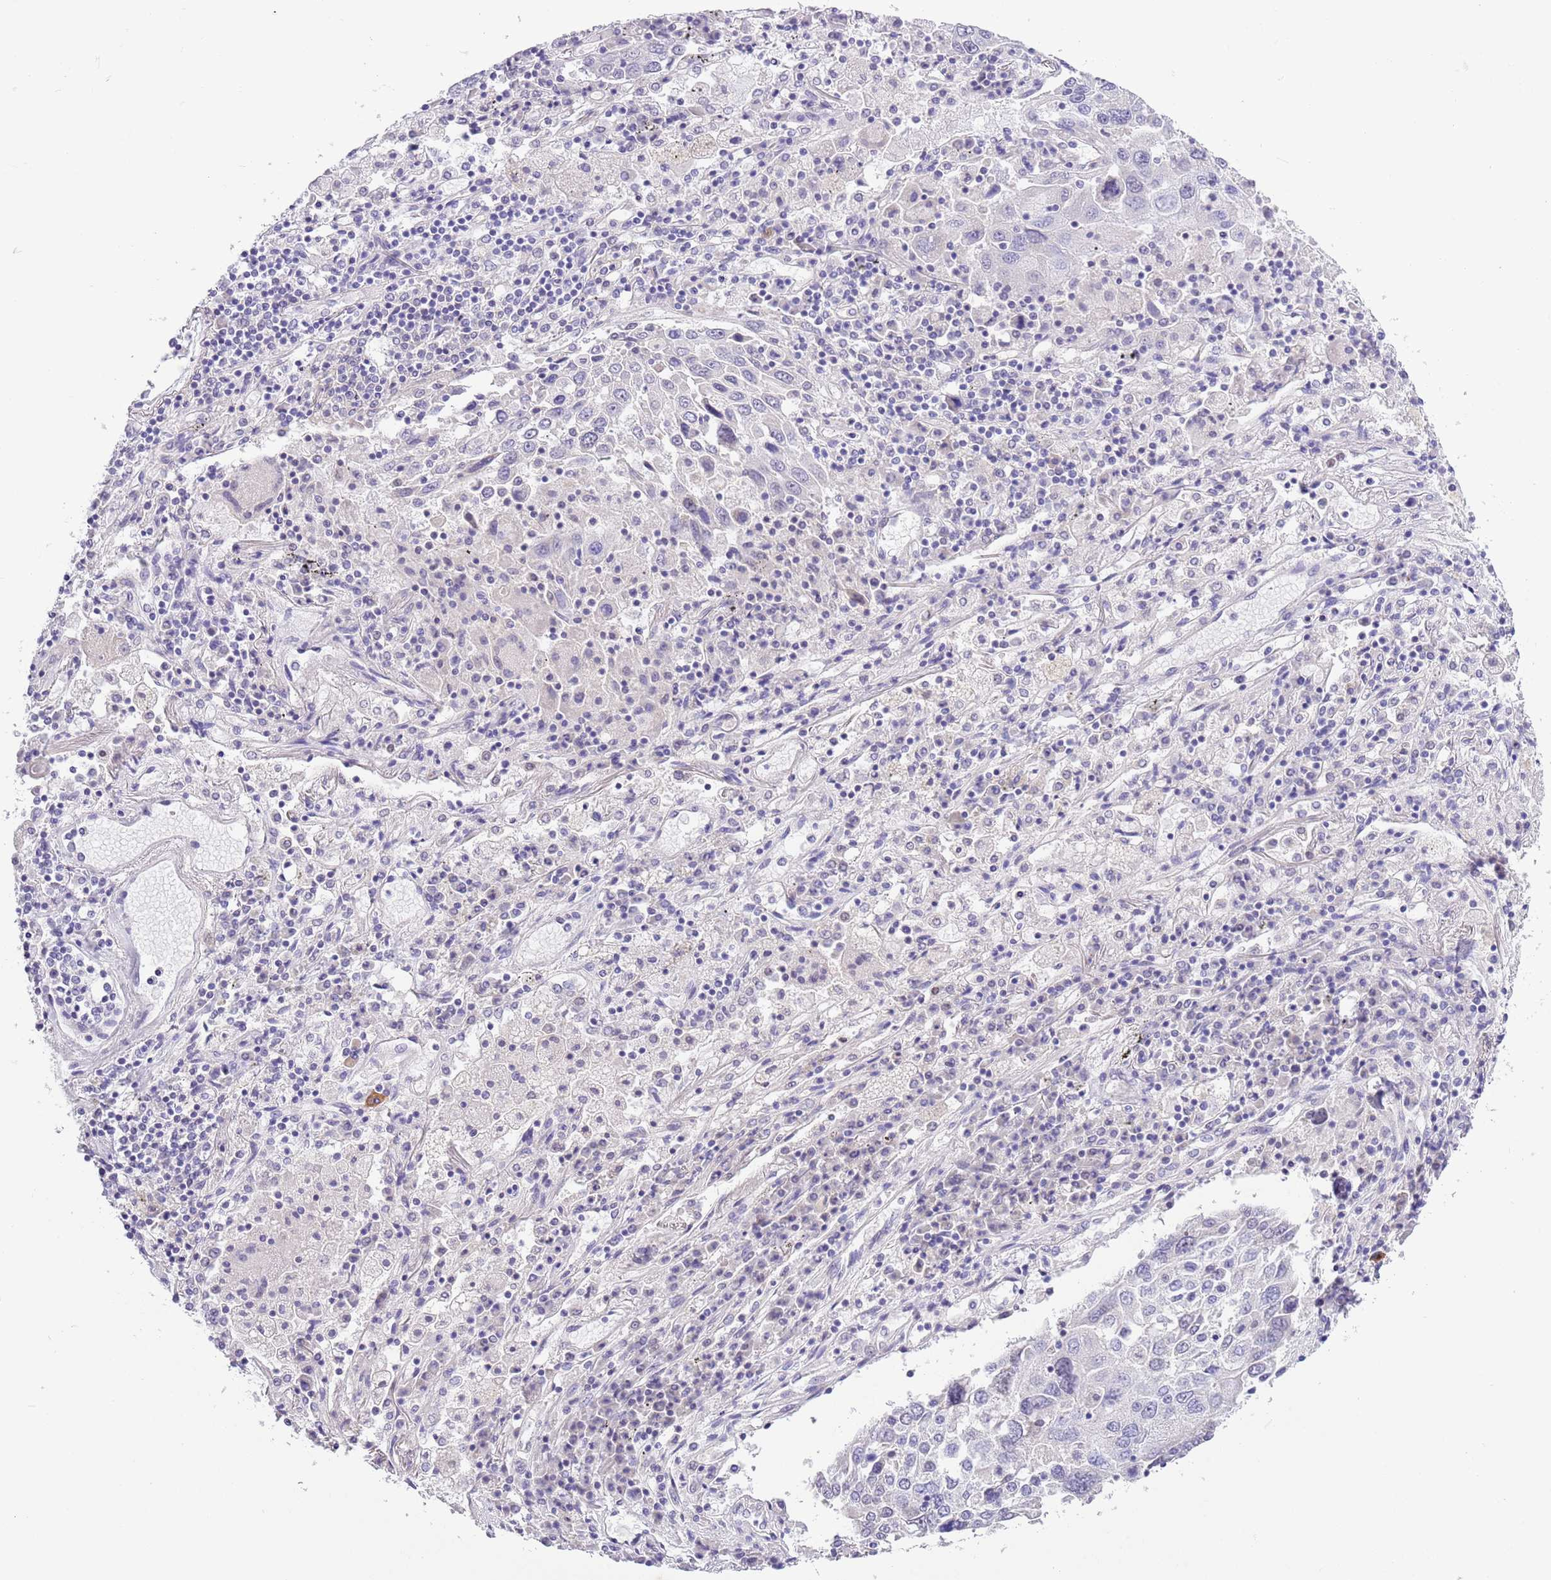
{"staining": {"intensity": "negative", "quantity": "none", "location": "none"}, "tissue": "lung cancer", "cell_type": "Tumor cells", "image_type": "cancer", "snomed": [{"axis": "morphology", "description": "Squamous cell carcinoma, NOS"}, {"axis": "topography", "description": "Lung"}], "caption": "A high-resolution micrograph shows immunohistochemistry staining of lung squamous cell carcinoma, which demonstrates no significant staining in tumor cells.", "gene": "NET1", "patient": {"sex": "male", "age": 65}}